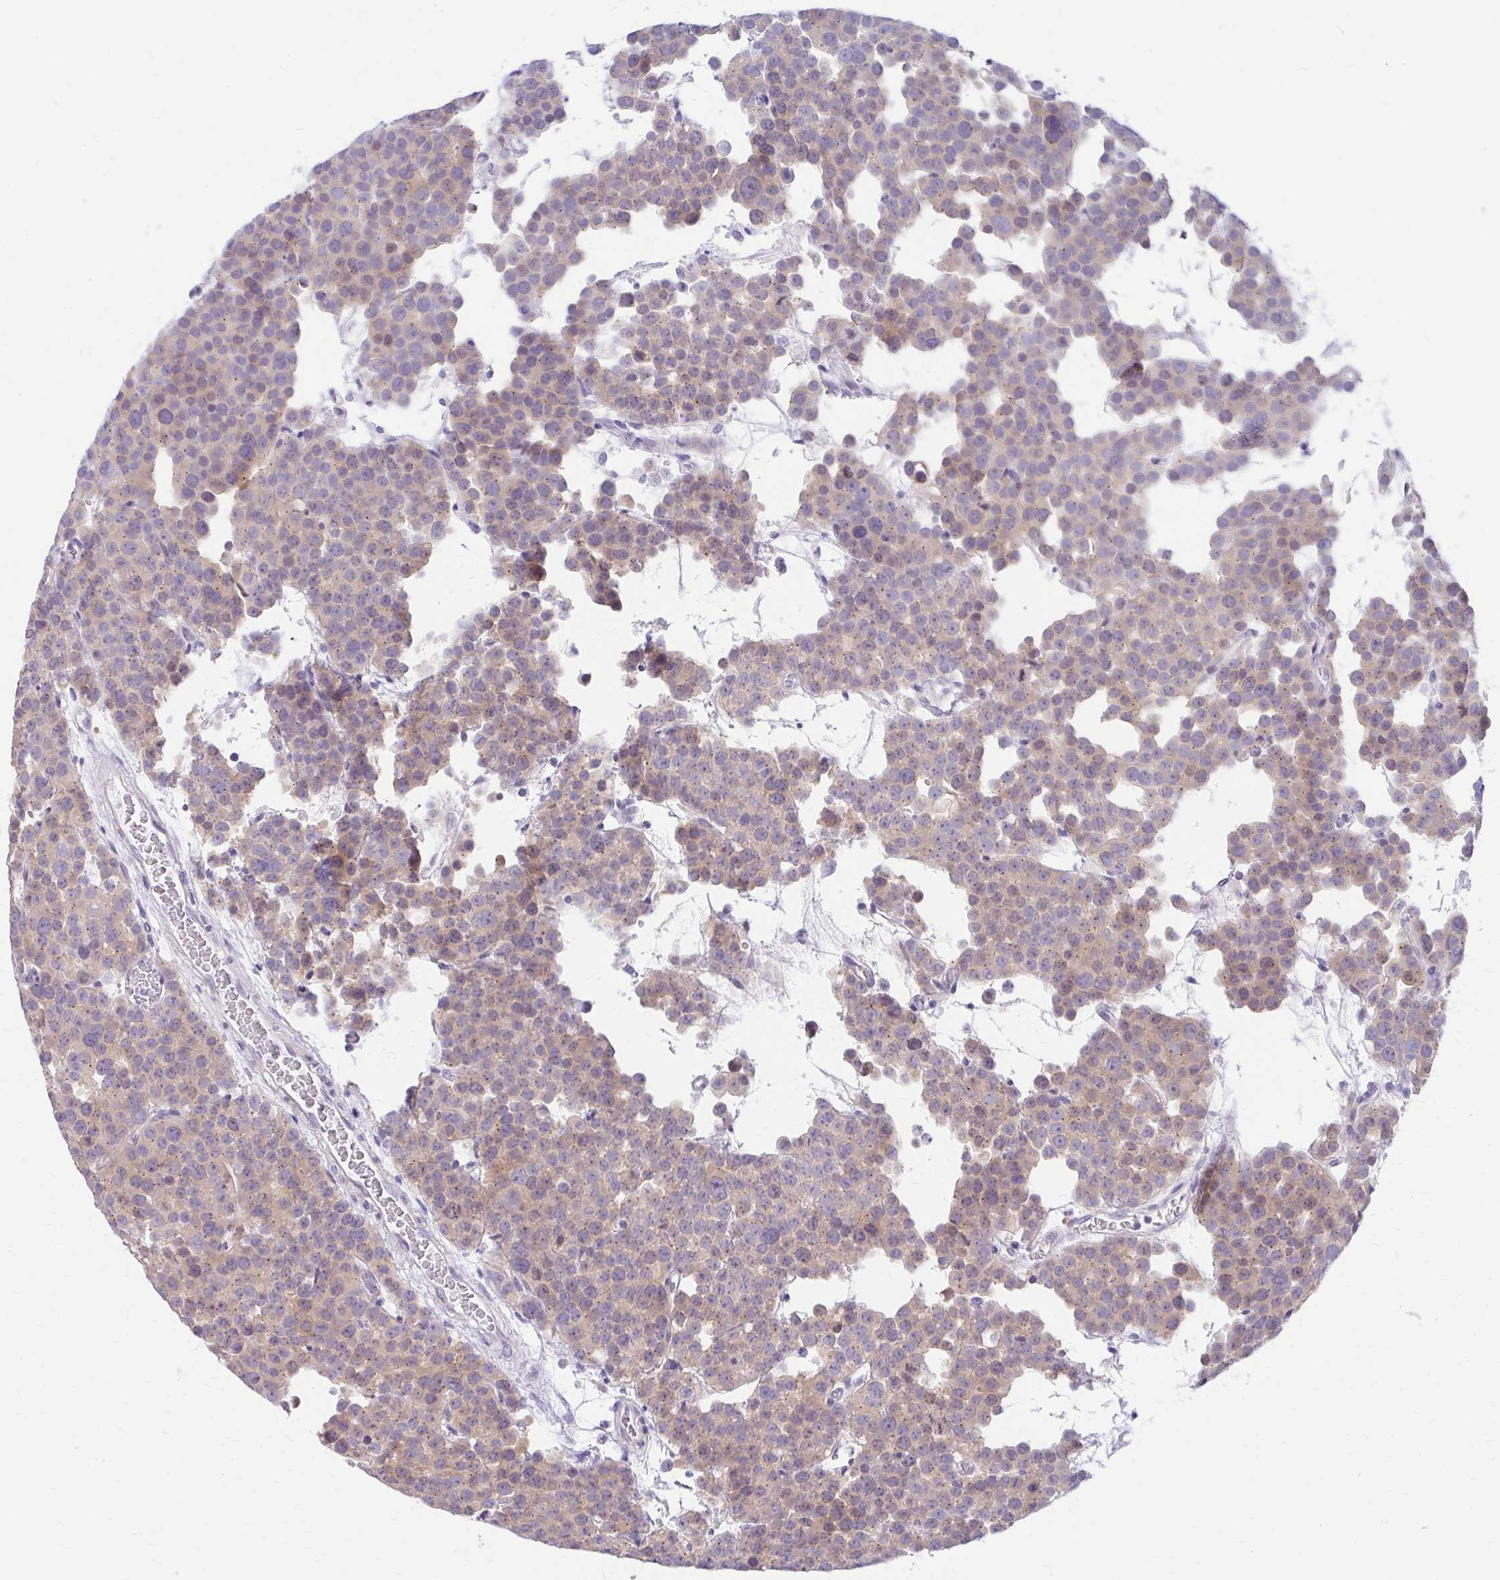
{"staining": {"intensity": "moderate", "quantity": ">75%", "location": "cytoplasmic/membranous"}, "tissue": "testis cancer", "cell_type": "Tumor cells", "image_type": "cancer", "snomed": [{"axis": "morphology", "description": "Seminoma, NOS"}, {"axis": "topography", "description": "Testis"}], "caption": "Immunohistochemistry (IHC) histopathology image of testis seminoma stained for a protein (brown), which exhibits medium levels of moderate cytoplasmic/membranous expression in approximately >75% of tumor cells.", "gene": "RADIL", "patient": {"sex": "male", "age": 71}}